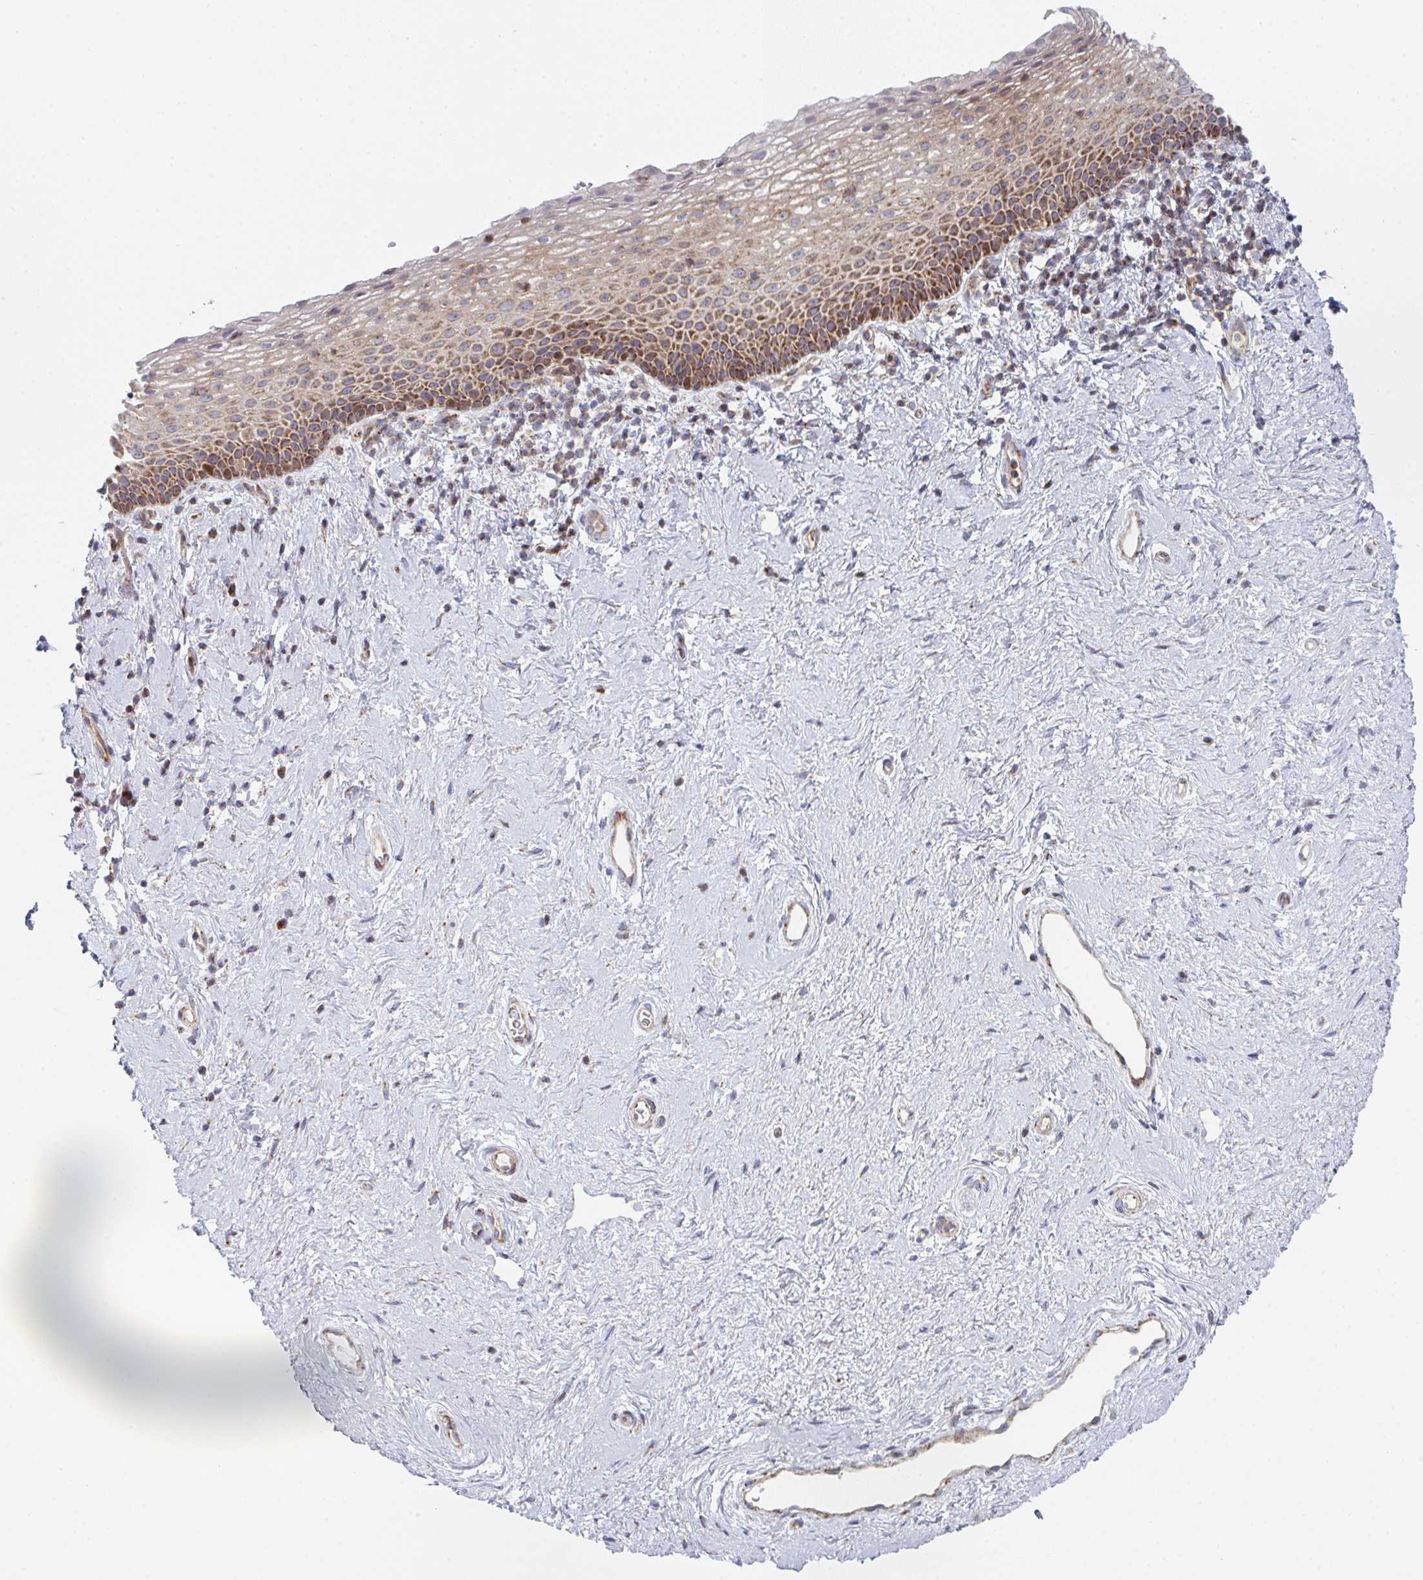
{"staining": {"intensity": "moderate", "quantity": "25%-75%", "location": "cytoplasmic/membranous"}, "tissue": "vagina", "cell_type": "Squamous epithelial cells", "image_type": "normal", "snomed": [{"axis": "morphology", "description": "Normal tissue, NOS"}, {"axis": "topography", "description": "Vagina"}], "caption": "Human vagina stained for a protein (brown) exhibits moderate cytoplasmic/membranous positive positivity in about 25%-75% of squamous epithelial cells.", "gene": "PRKCH", "patient": {"sex": "female", "age": 61}}